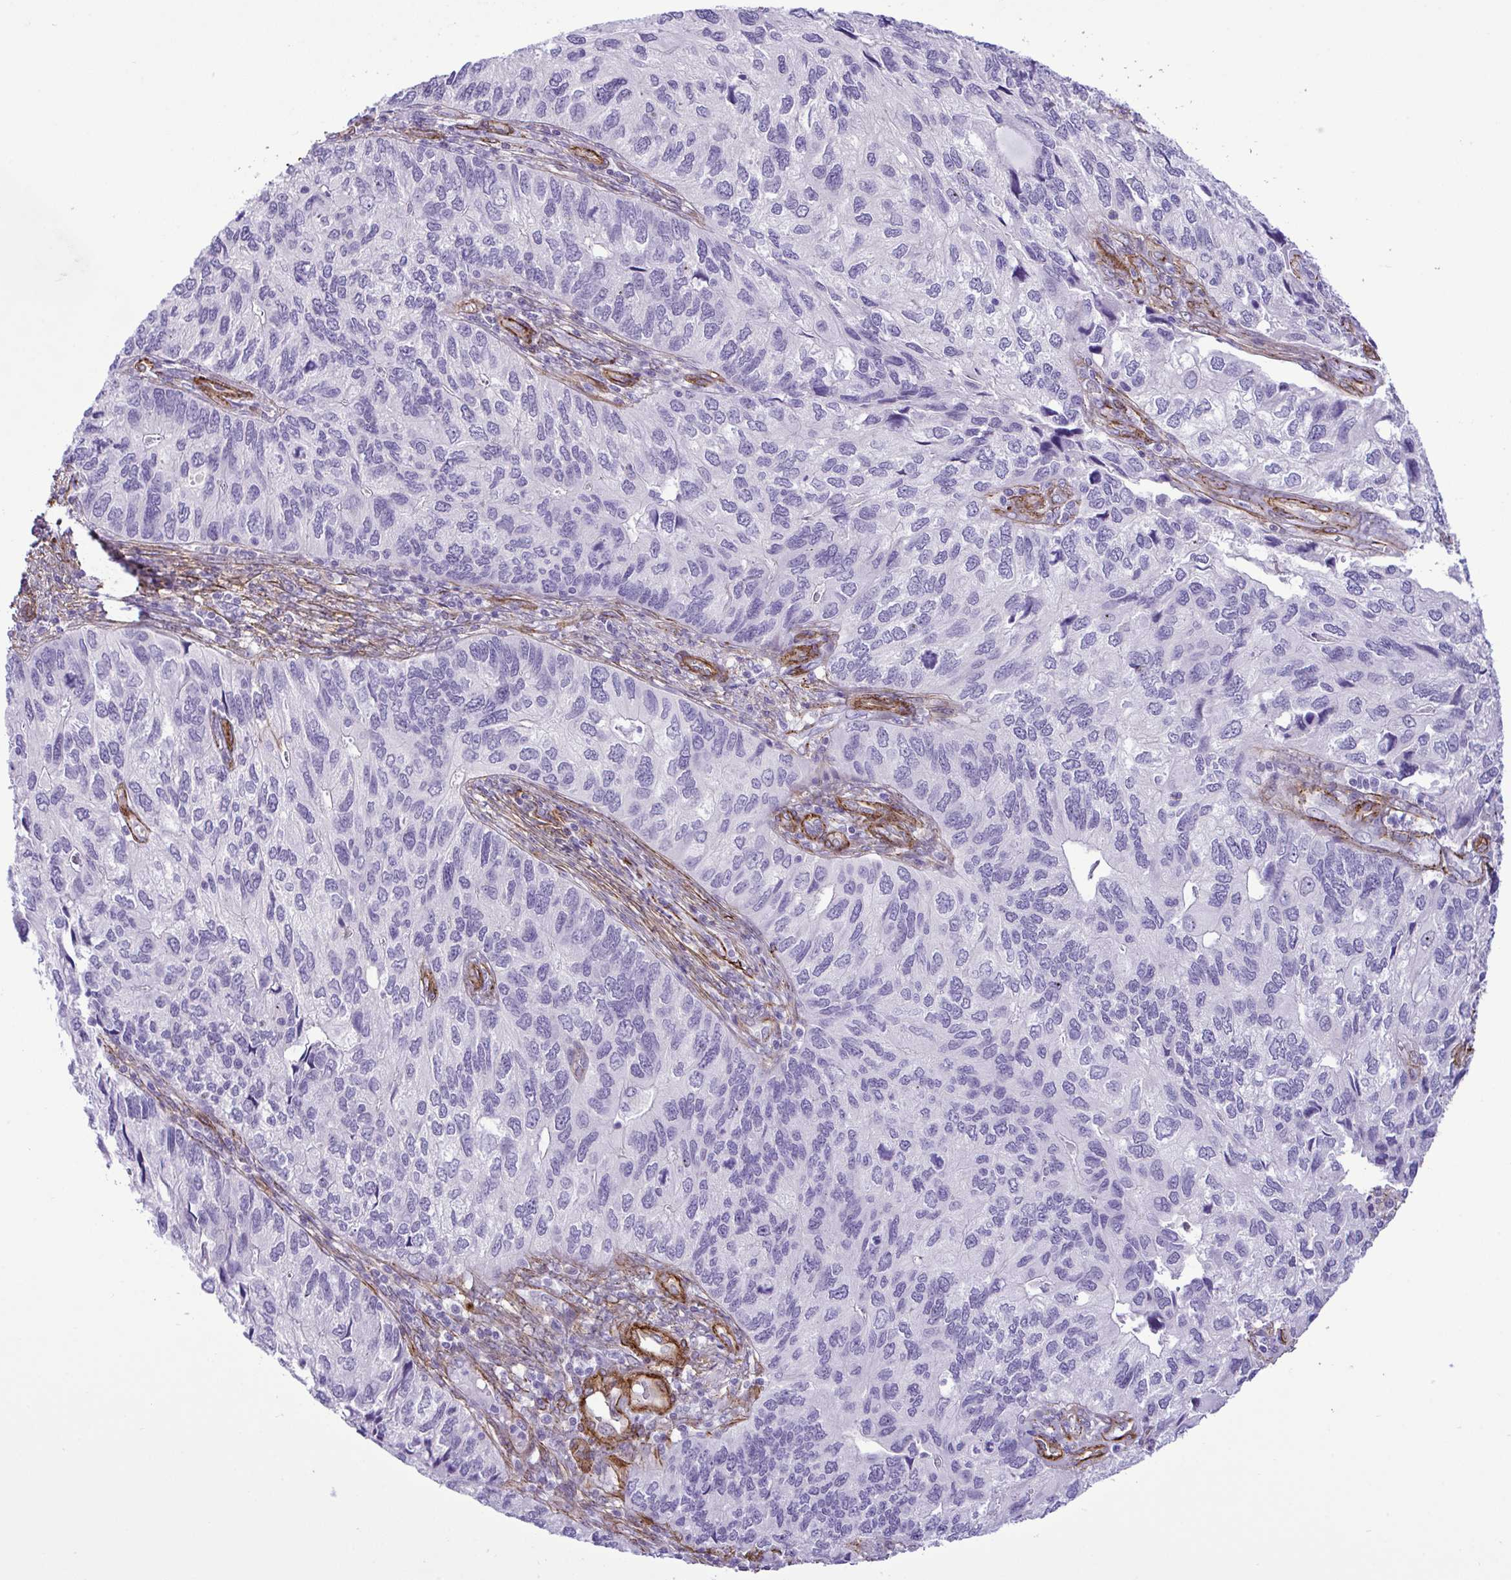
{"staining": {"intensity": "negative", "quantity": "none", "location": "none"}, "tissue": "endometrial cancer", "cell_type": "Tumor cells", "image_type": "cancer", "snomed": [{"axis": "morphology", "description": "Carcinoma, NOS"}, {"axis": "topography", "description": "Uterus"}], "caption": "The image shows no significant positivity in tumor cells of endometrial carcinoma.", "gene": "SYNPO2L", "patient": {"sex": "female", "age": 76}}